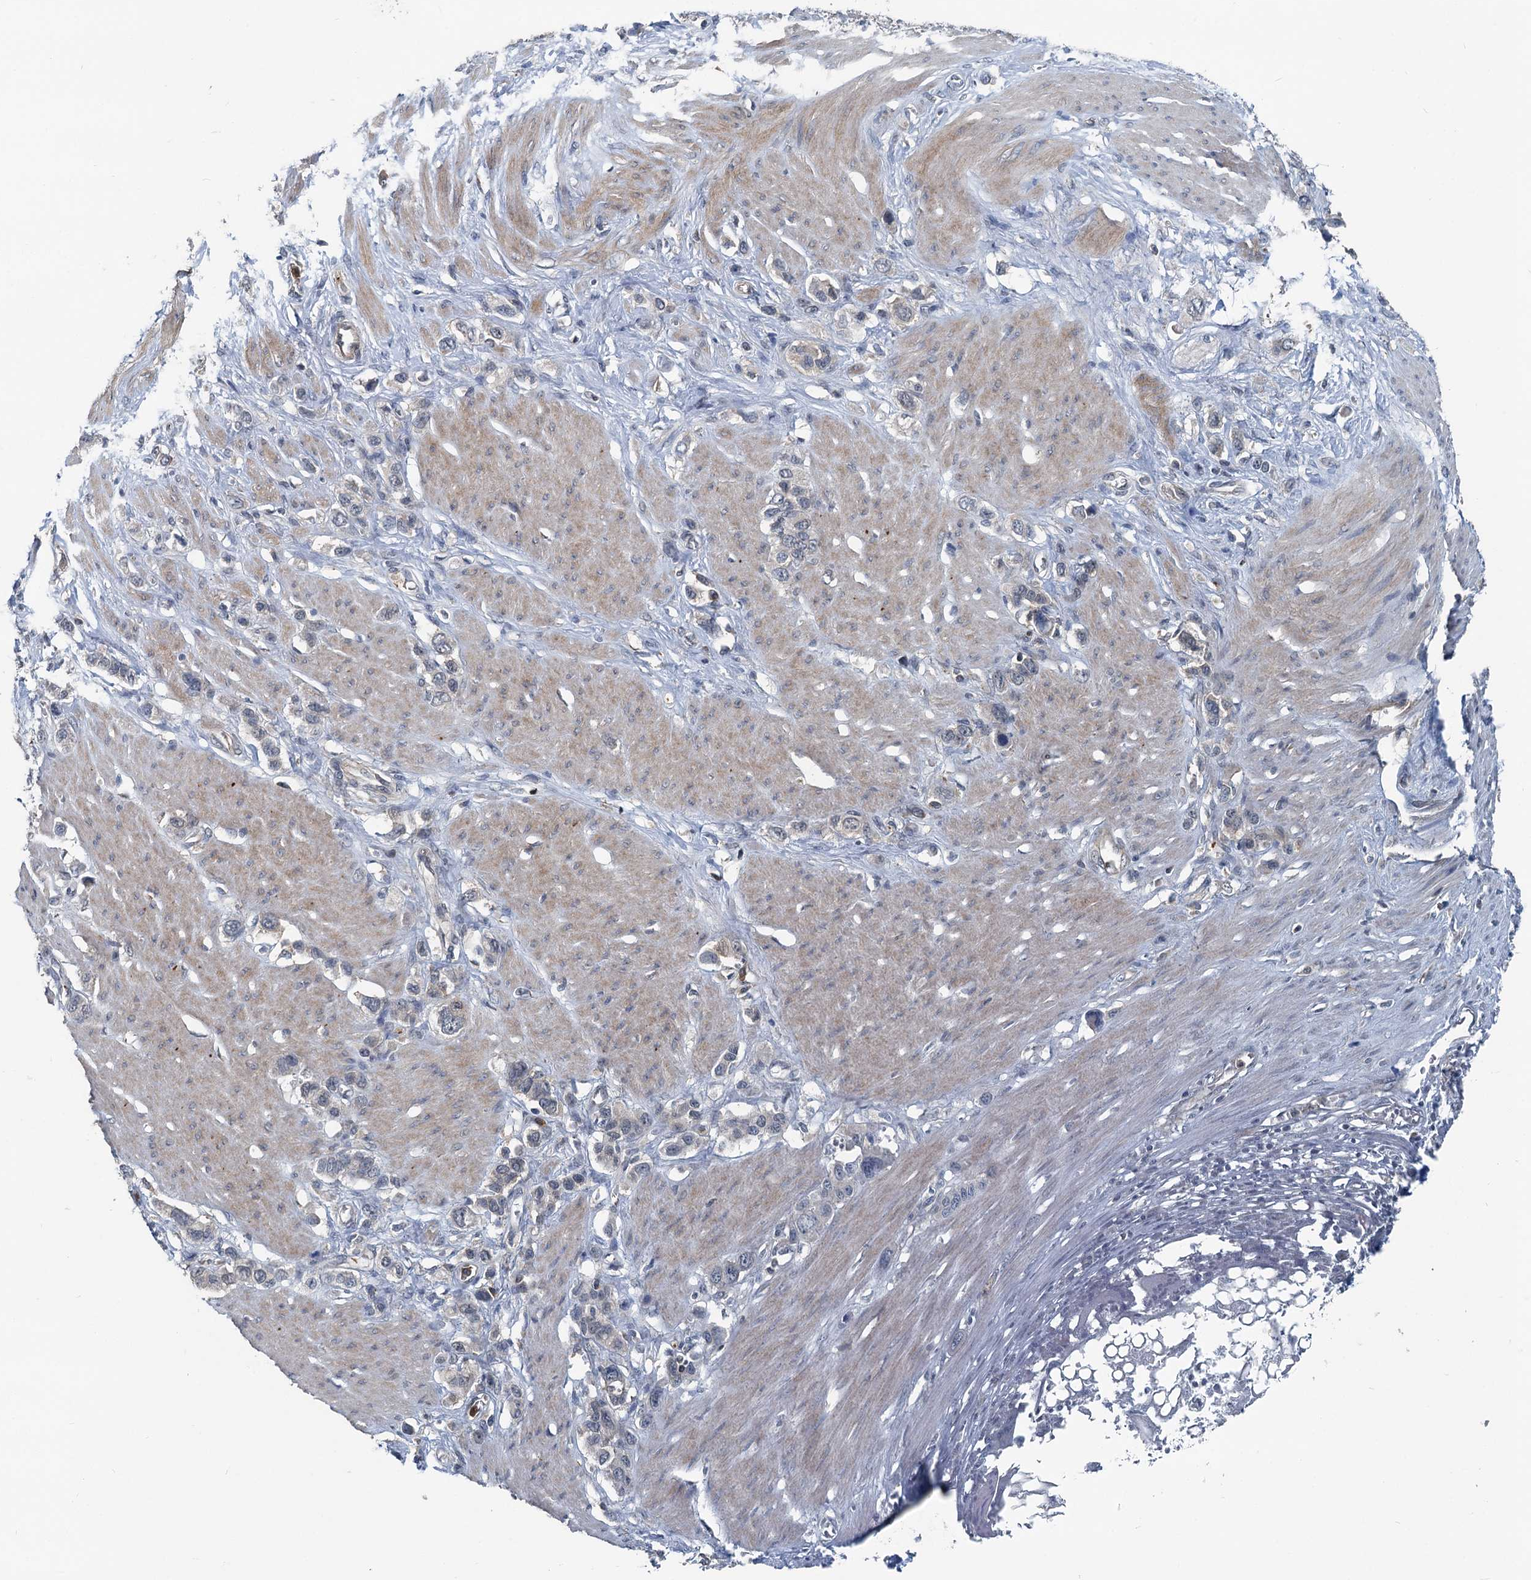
{"staining": {"intensity": "negative", "quantity": "none", "location": "none"}, "tissue": "stomach cancer", "cell_type": "Tumor cells", "image_type": "cancer", "snomed": [{"axis": "morphology", "description": "Adenocarcinoma, NOS"}, {"axis": "morphology", "description": "Adenocarcinoma, High grade"}, {"axis": "topography", "description": "Stomach, upper"}, {"axis": "topography", "description": "Stomach, lower"}], "caption": "Immunohistochemistry of human adenocarcinoma (high-grade) (stomach) demonstrates no staining in tumor cells.", "gene": "GCLM", "patient": {"sex": "female", "age": 65}}